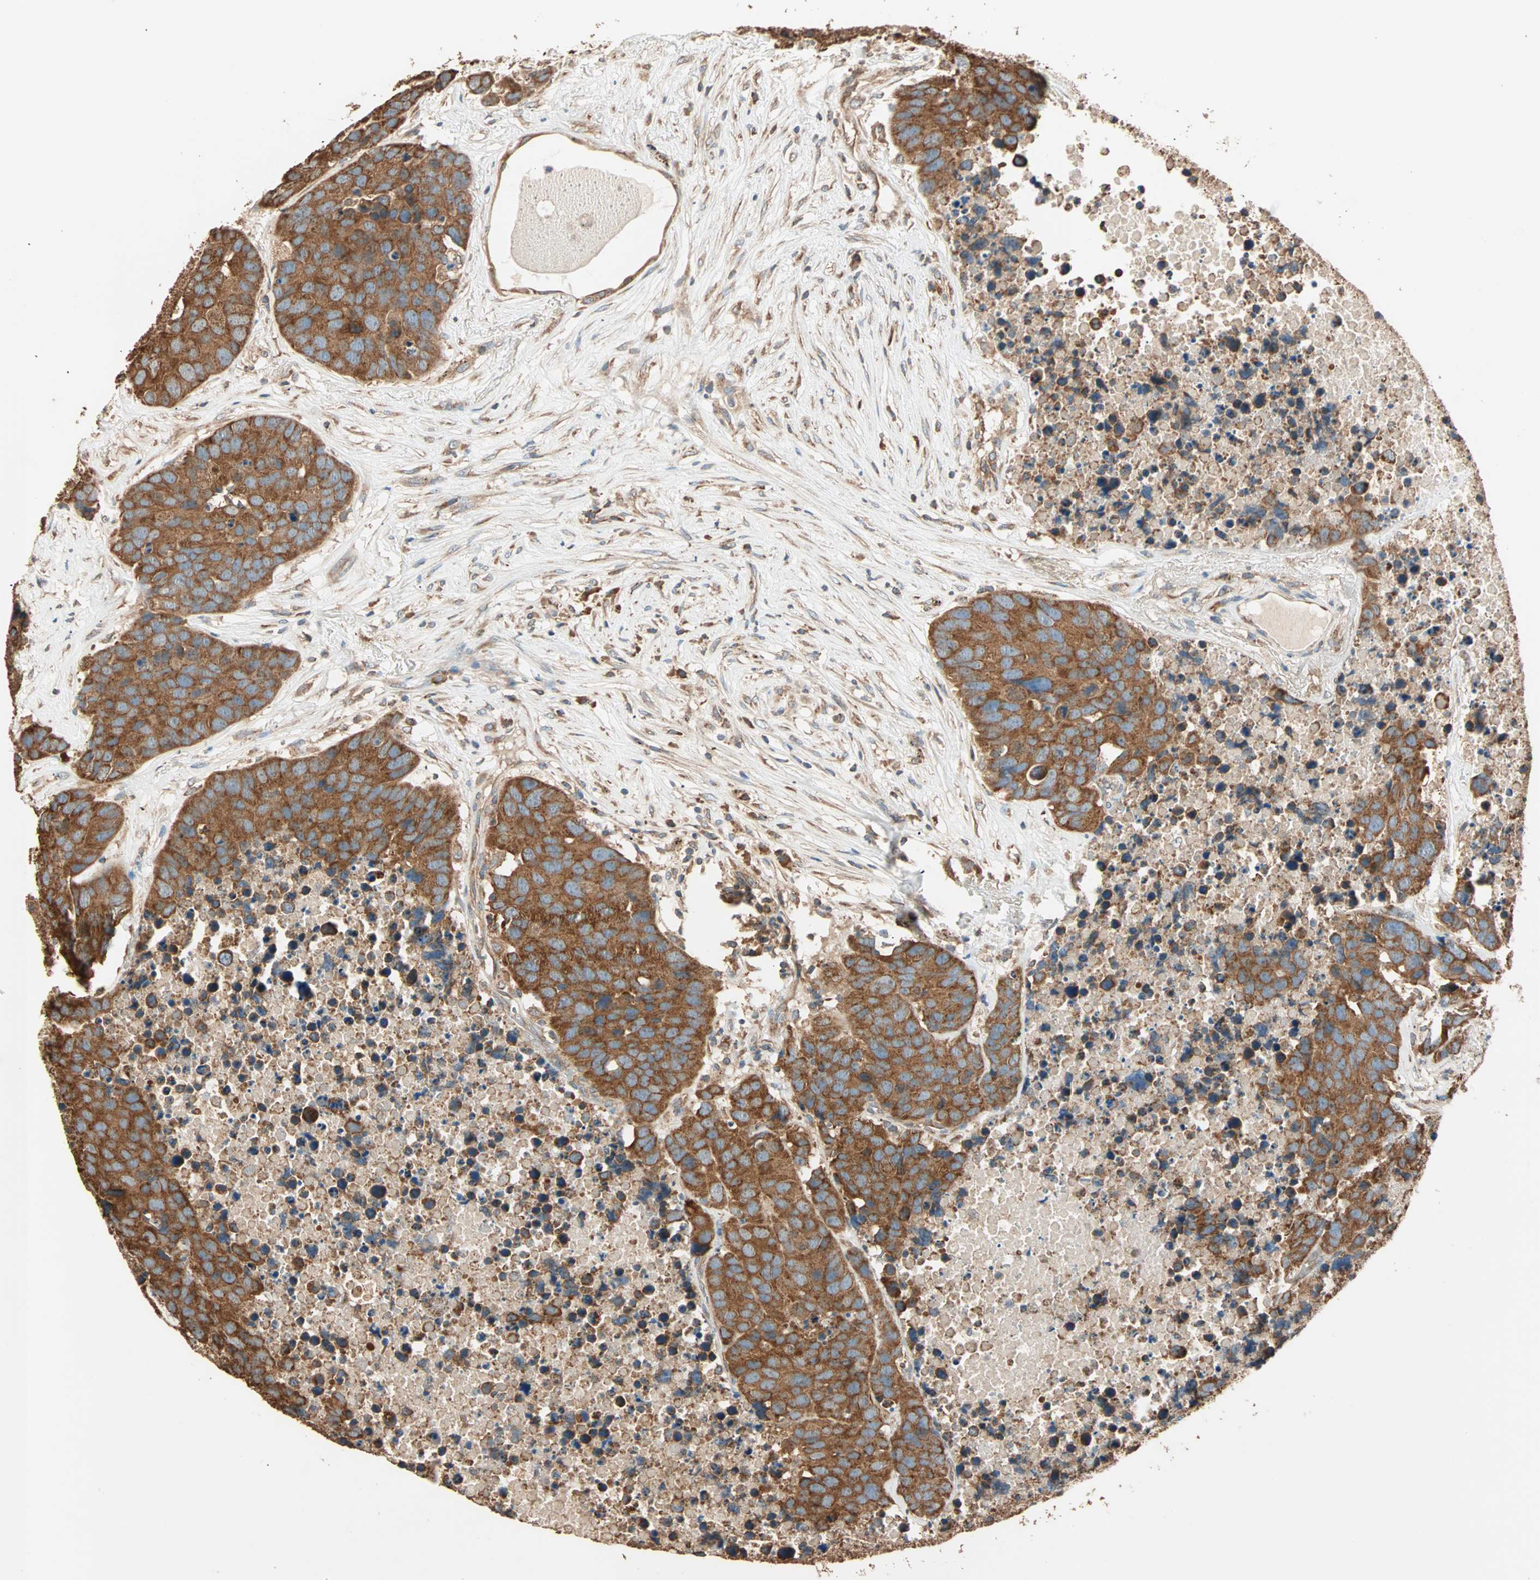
{"staining": {"intensity": "strong", "quantity": ">75%", "location": "cytoplasmic/membranous"}, "tissue": "carcinoid", "cell_type": "Tumor cells", "image_type": "cancer", "snomed": [{"axis": "morphology", "description": "Carcinoid, malignant, NOS"}, {"axis": "topography", "description": "Lung"}], "caption": "Human malignant carcinoid stained with a brown dye displays strong cytoplasmic/membranous positive positivity in about >75% of tumor cells.", "gene": "EIF4G2", "patient": {"sex": "male", "age": 60}}